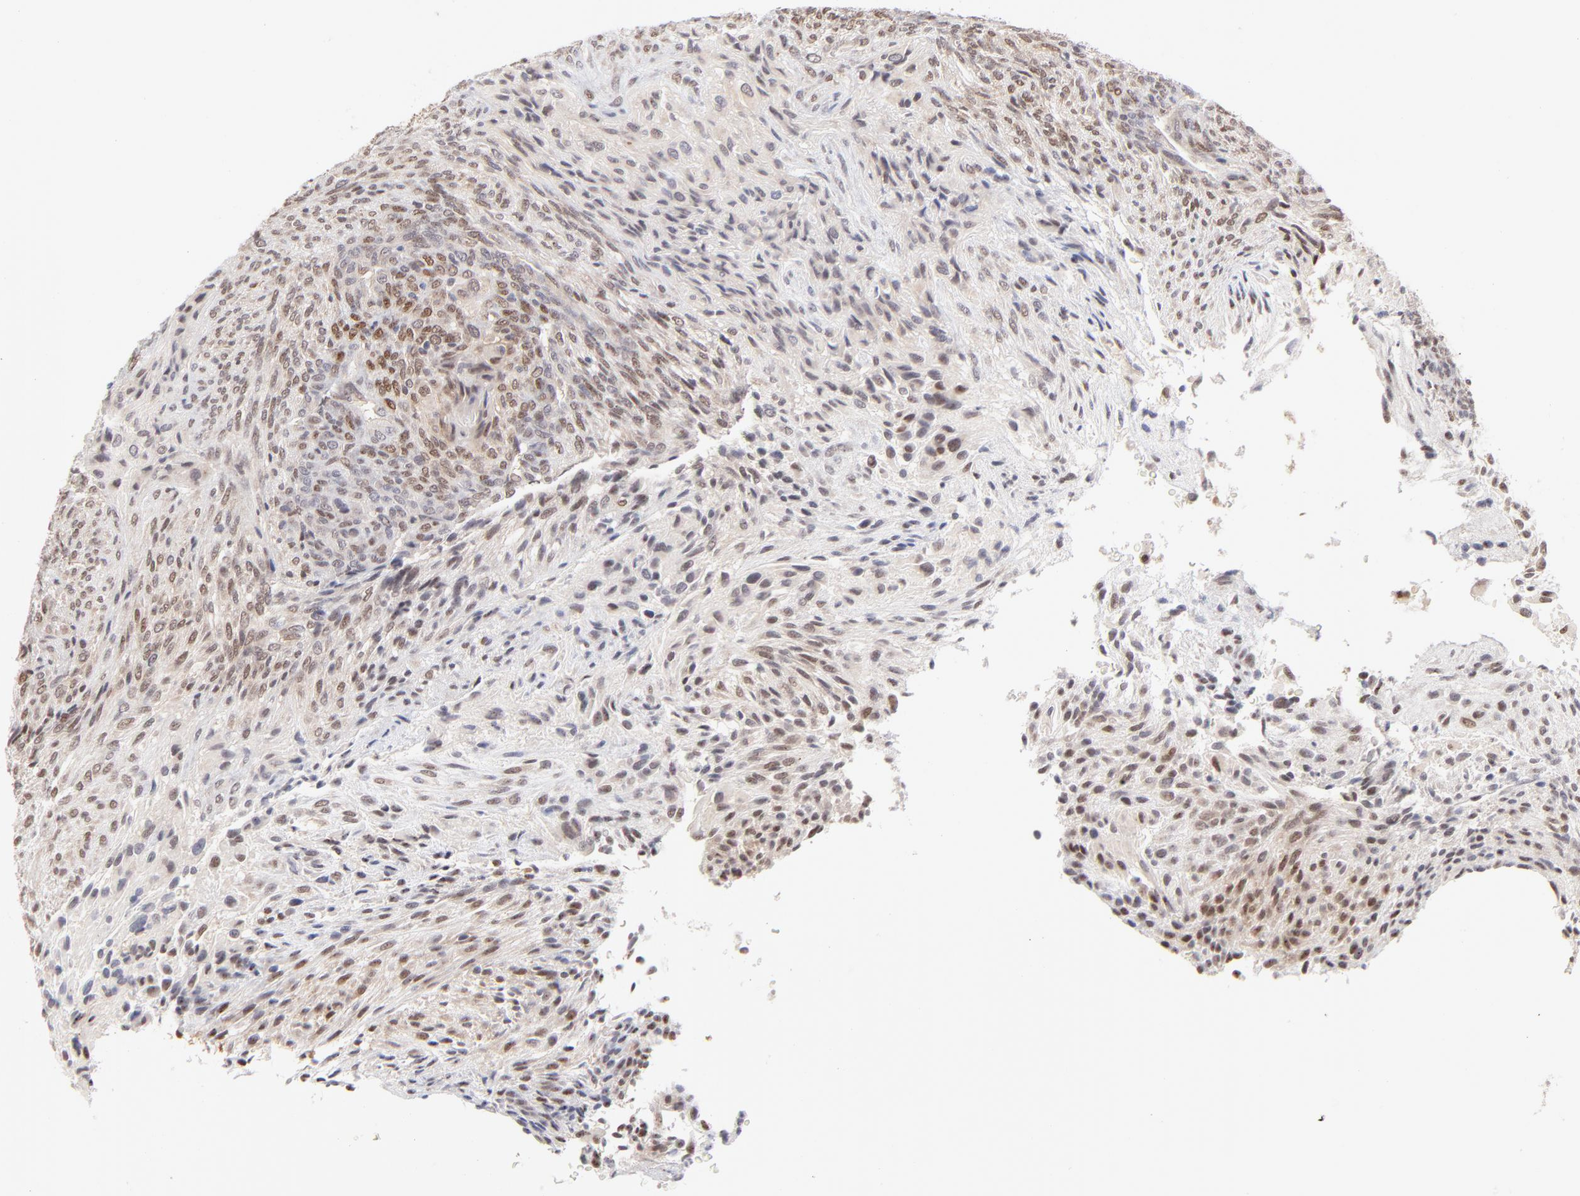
{"staining": {"intensity": "moderate", "quantity": "25%-75%", "location": "nuclear"}, "tissue": "glioma", "cell_type": "Tumor cells", "image_type": "cancer", "snomed": [{"axis": "morphology", "description": "Glioma, malignant, High grade"}, {"axis": "topography", "description": "Cerebral cortex"}], "caption": "Immunohistochemistry (IHC) micrograph of glioma stained for a protein (brown), which reveals medium levels of moderate nuclear expression in about 25%-75% of tumor cells.", "gene": "STAT3", "patient": {"sex": "female", "age": 55}}